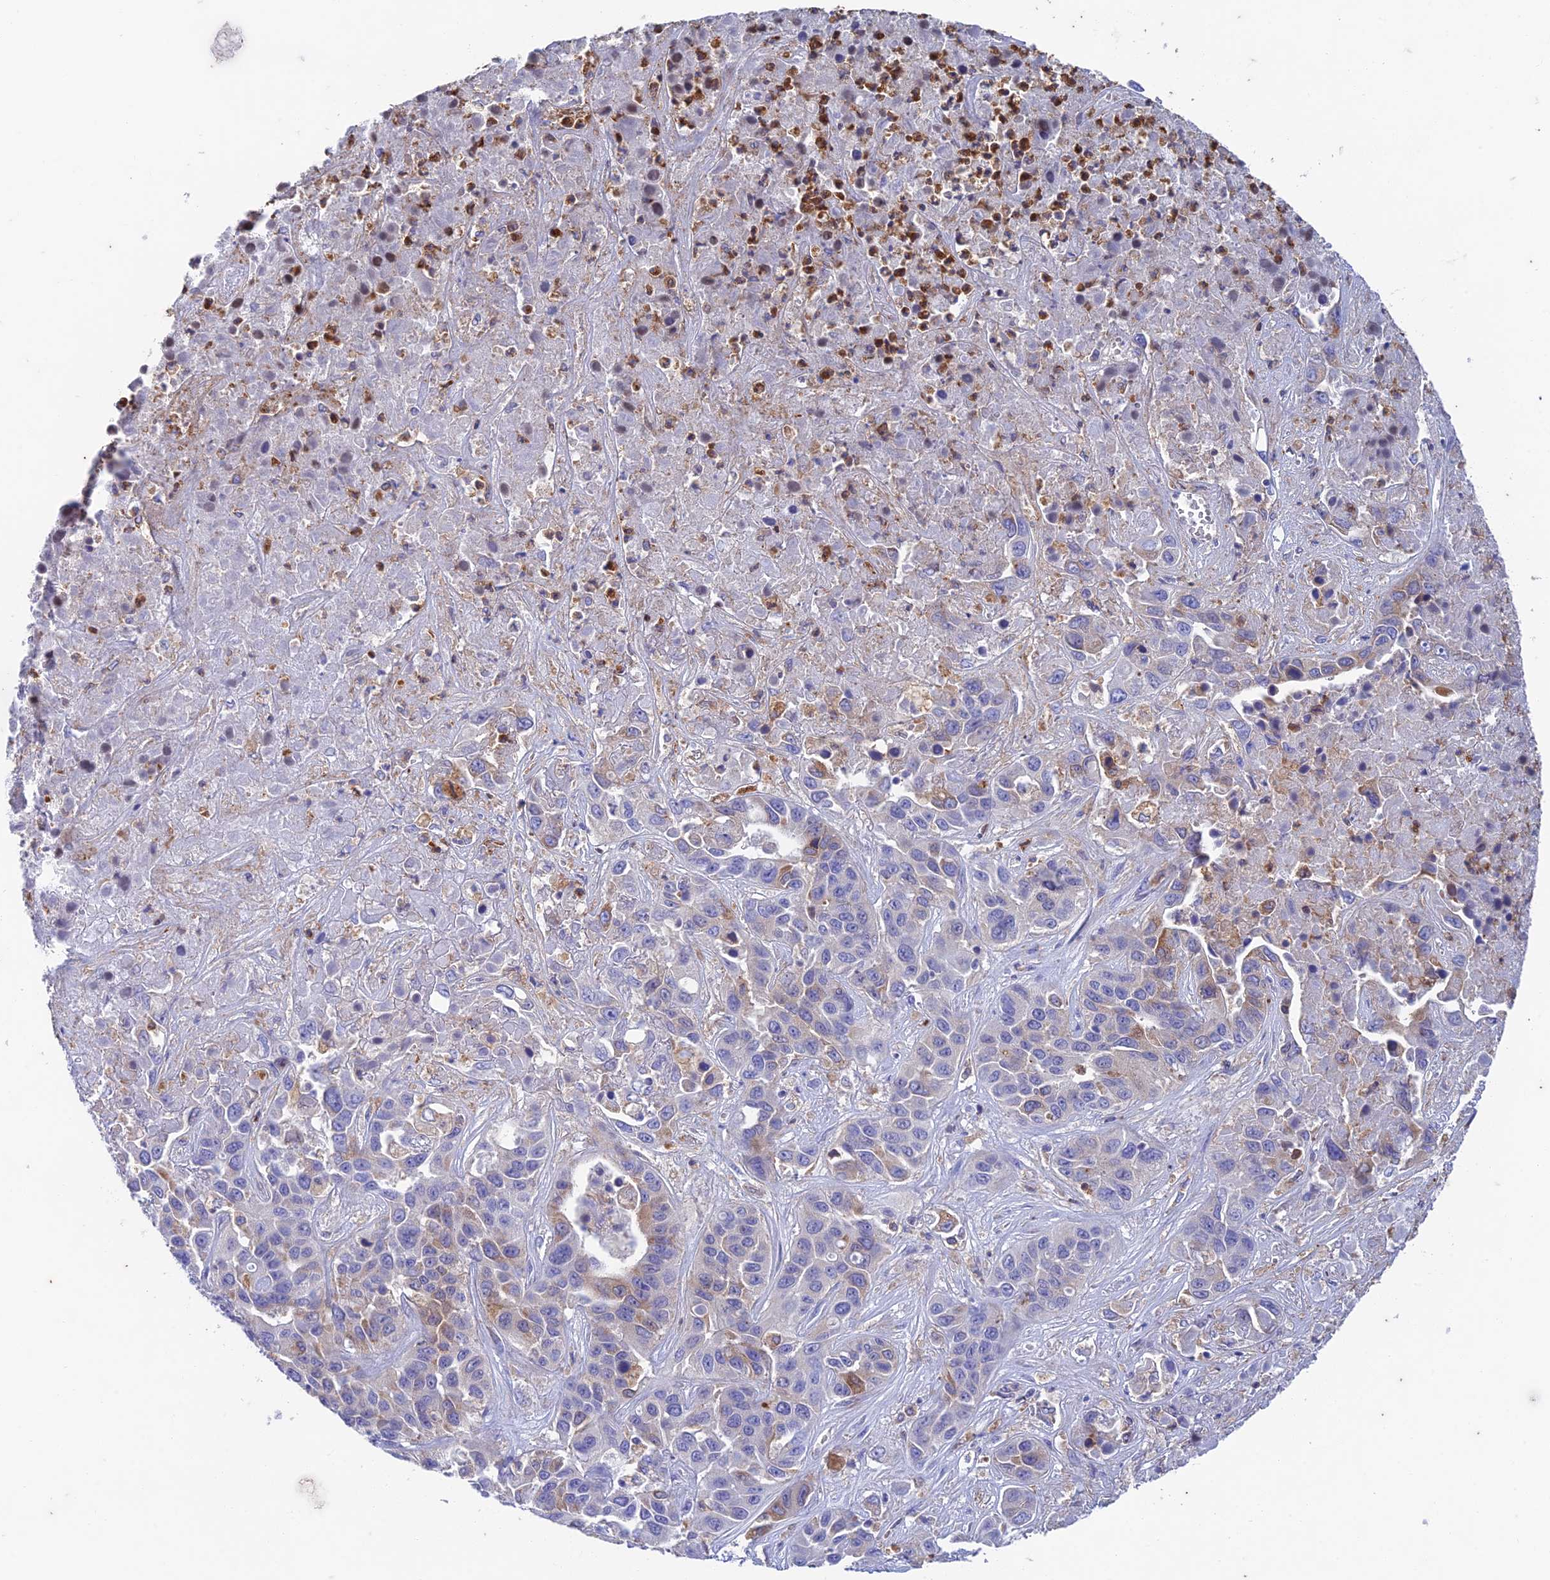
{"staining": {"intensity": "weak", "quantity": "<25%", "location": "cytoplasmic/membranous"}, "tissue": "liver cancer", "cell_type": "Tumor cells", "image_type": "cancer", "snomed": [{"axis": "morphology", "description": "Cholangiocarcinoma"}, {"axis": "topography", "description": "Liver"}], "caption": "Immunohistochemical staining of human liver cancer (cholangiocarcinoma) reveals no significant staining in tumor cells.", "gene": "FGF7", "patient": {"sex": "female", "age": 52}}